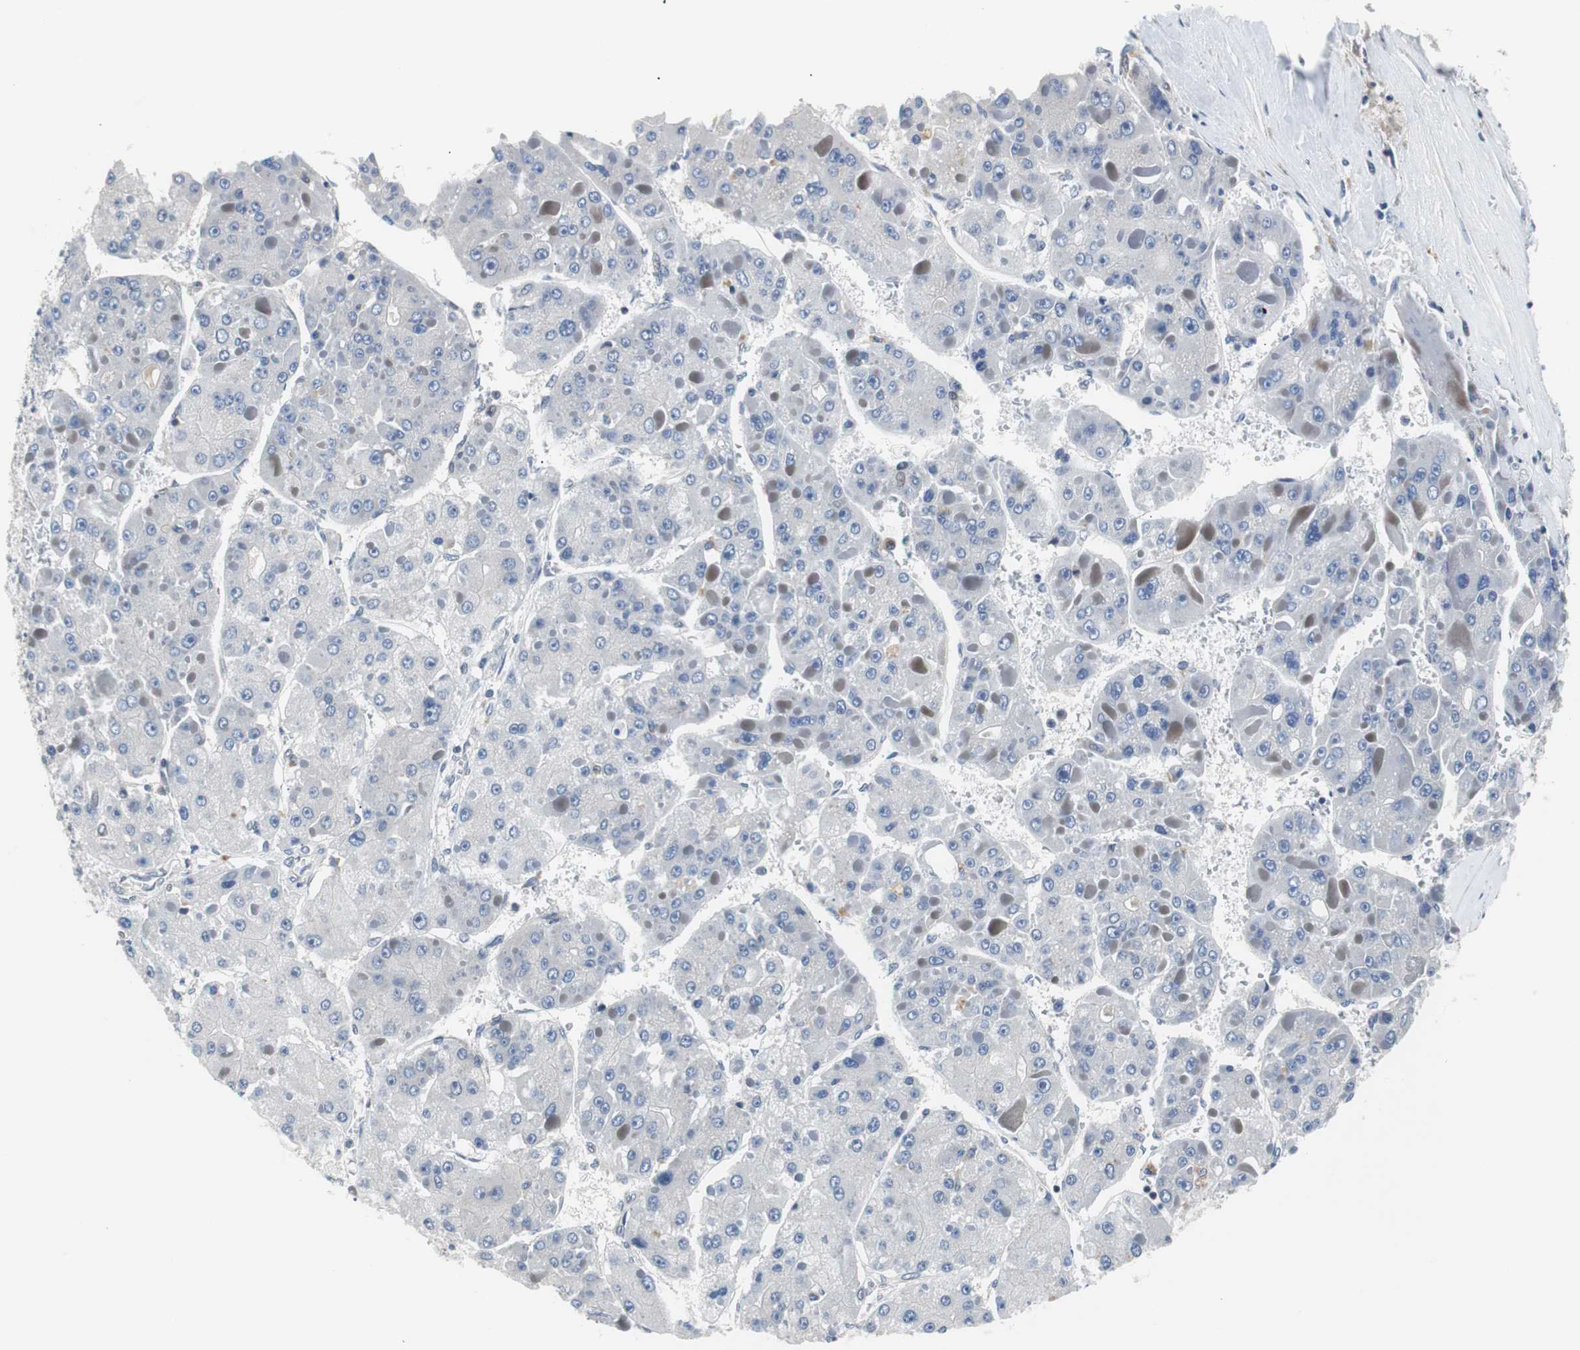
{"staining": {"intensity": "negative", "quantity": "none", "location": "none"}, "tissue": "liver cancer", "cell_type": "Tumor cells", "image_type": "cancer", "snomed": [{"axis": "morphology", "description": "Carcinoma, Hepatocellular, NOS"}, {"axis": "topography", "description": "Liver"}], "caption": "Histopathology image shows no protein expression in tumor cells of liver cancer (hepatocellular carcinoma) tissue. (DAB (3,3'-diaminobenzidine) immunohistochemistry (IHC) with hematoxylin counter stain).", "gene": "MAP2K4", "patient": {"sex": "female", "age": 73}}